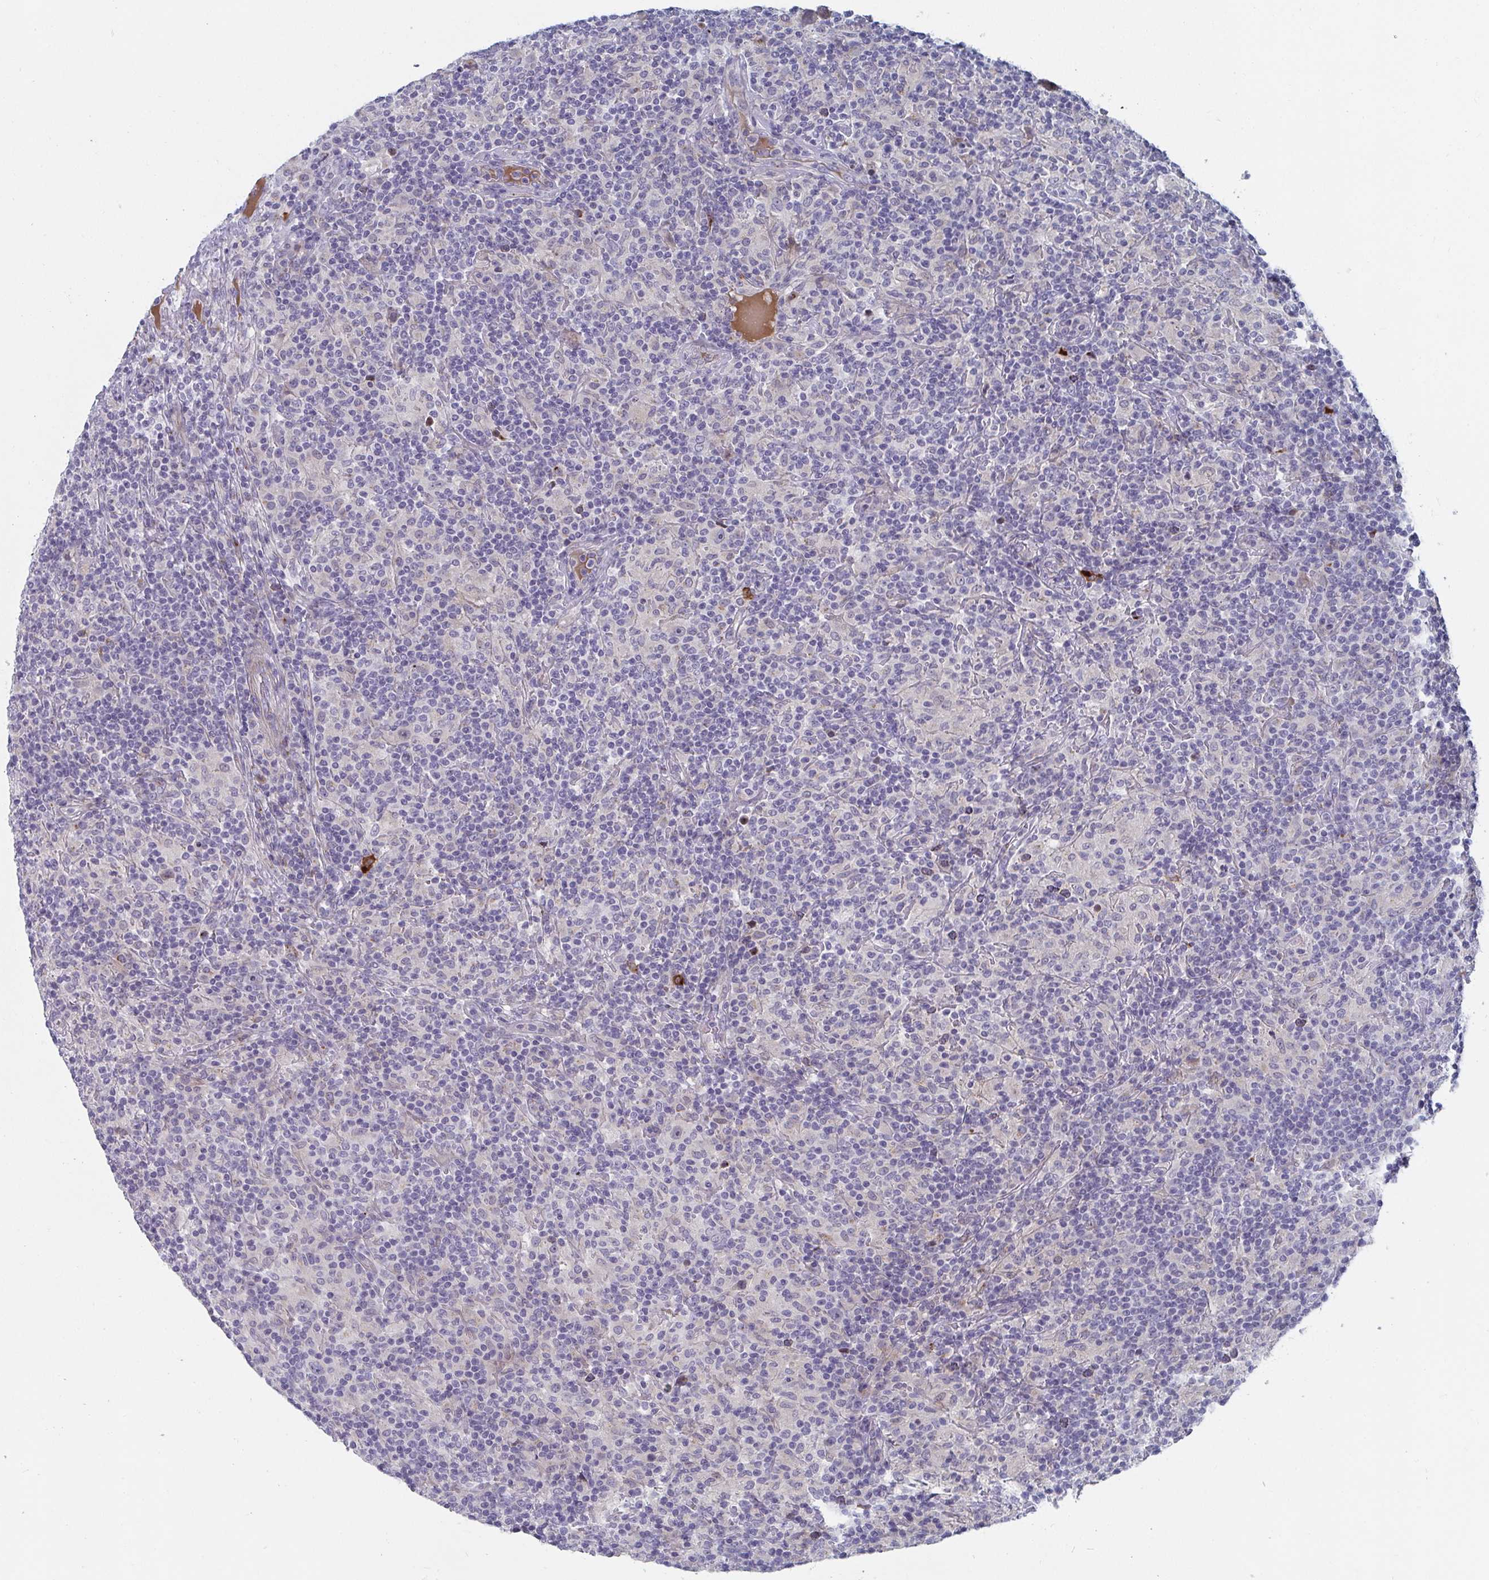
{"staining": {"intensity": "negative", "quantity": "none", "location": "none"}, "tissue": "lymphoma", "cell_type": "Tumor cells", "image_type": "cancer", "snomed": [{"axis": "morphology", "description": "Hodgkin's disease, NOS"}, {"axis": "topography", "description": "Lymph node"}], "caption": "There is no significant positivity in tumor cells of lymphoma.", "gene": "PSMG1", "patient": {"sex": "male", "age": 70}}